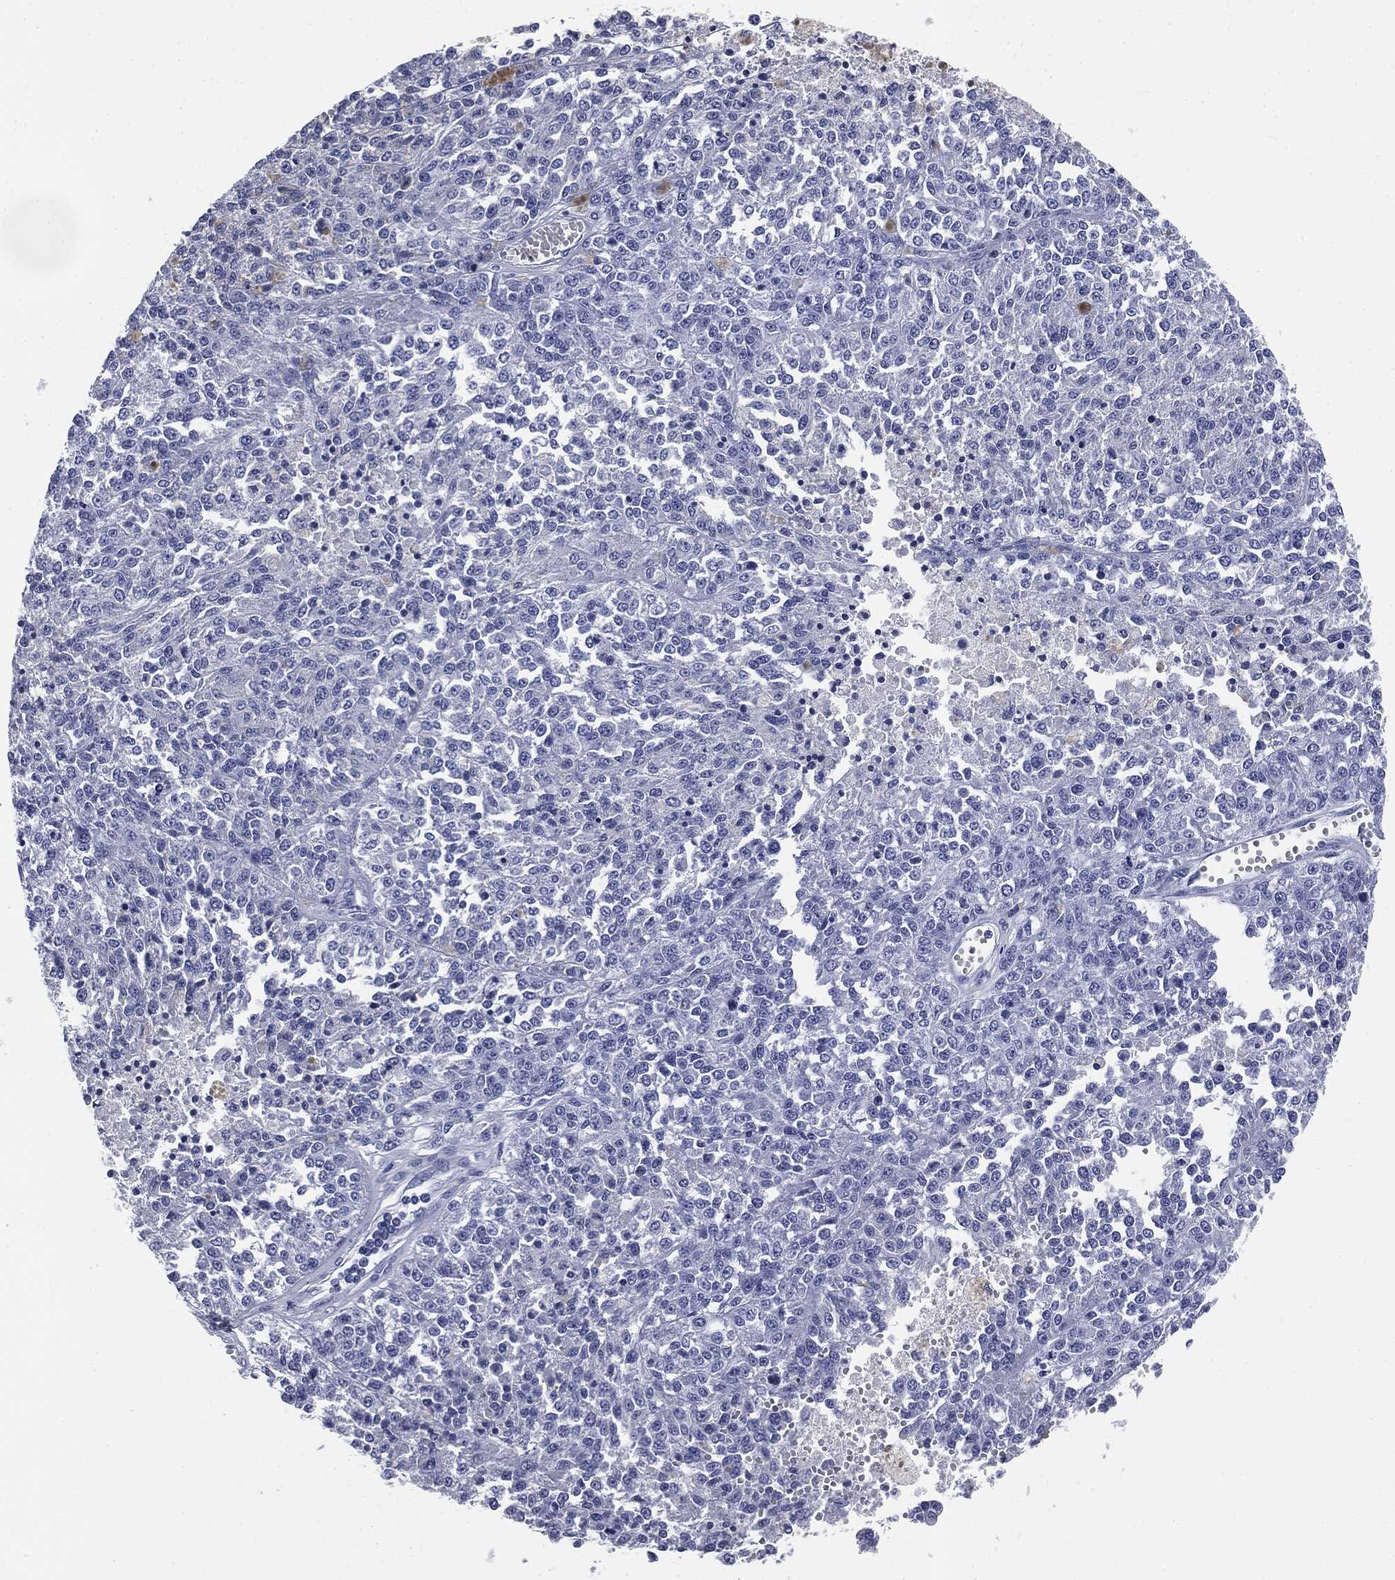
{"staining": {"intensity": "negative", "quantity": "none", "location": "none"}, "tissue": "melanoma", "cell_type": "Tumor cells", "image_type": "cancer", "snomed": [{"axis": "morphology", "description": "Malignant melanoma, Metastatic site"}, {"axis": "topography", "description": "Lymph node"}], "caption": "An immunohistochemistry micrograph of melanoma is shown. There is no staining in tumor cells of melanoma.", "gene": "ATP2A1", "patient": {"sex": "female", "age": 64}}